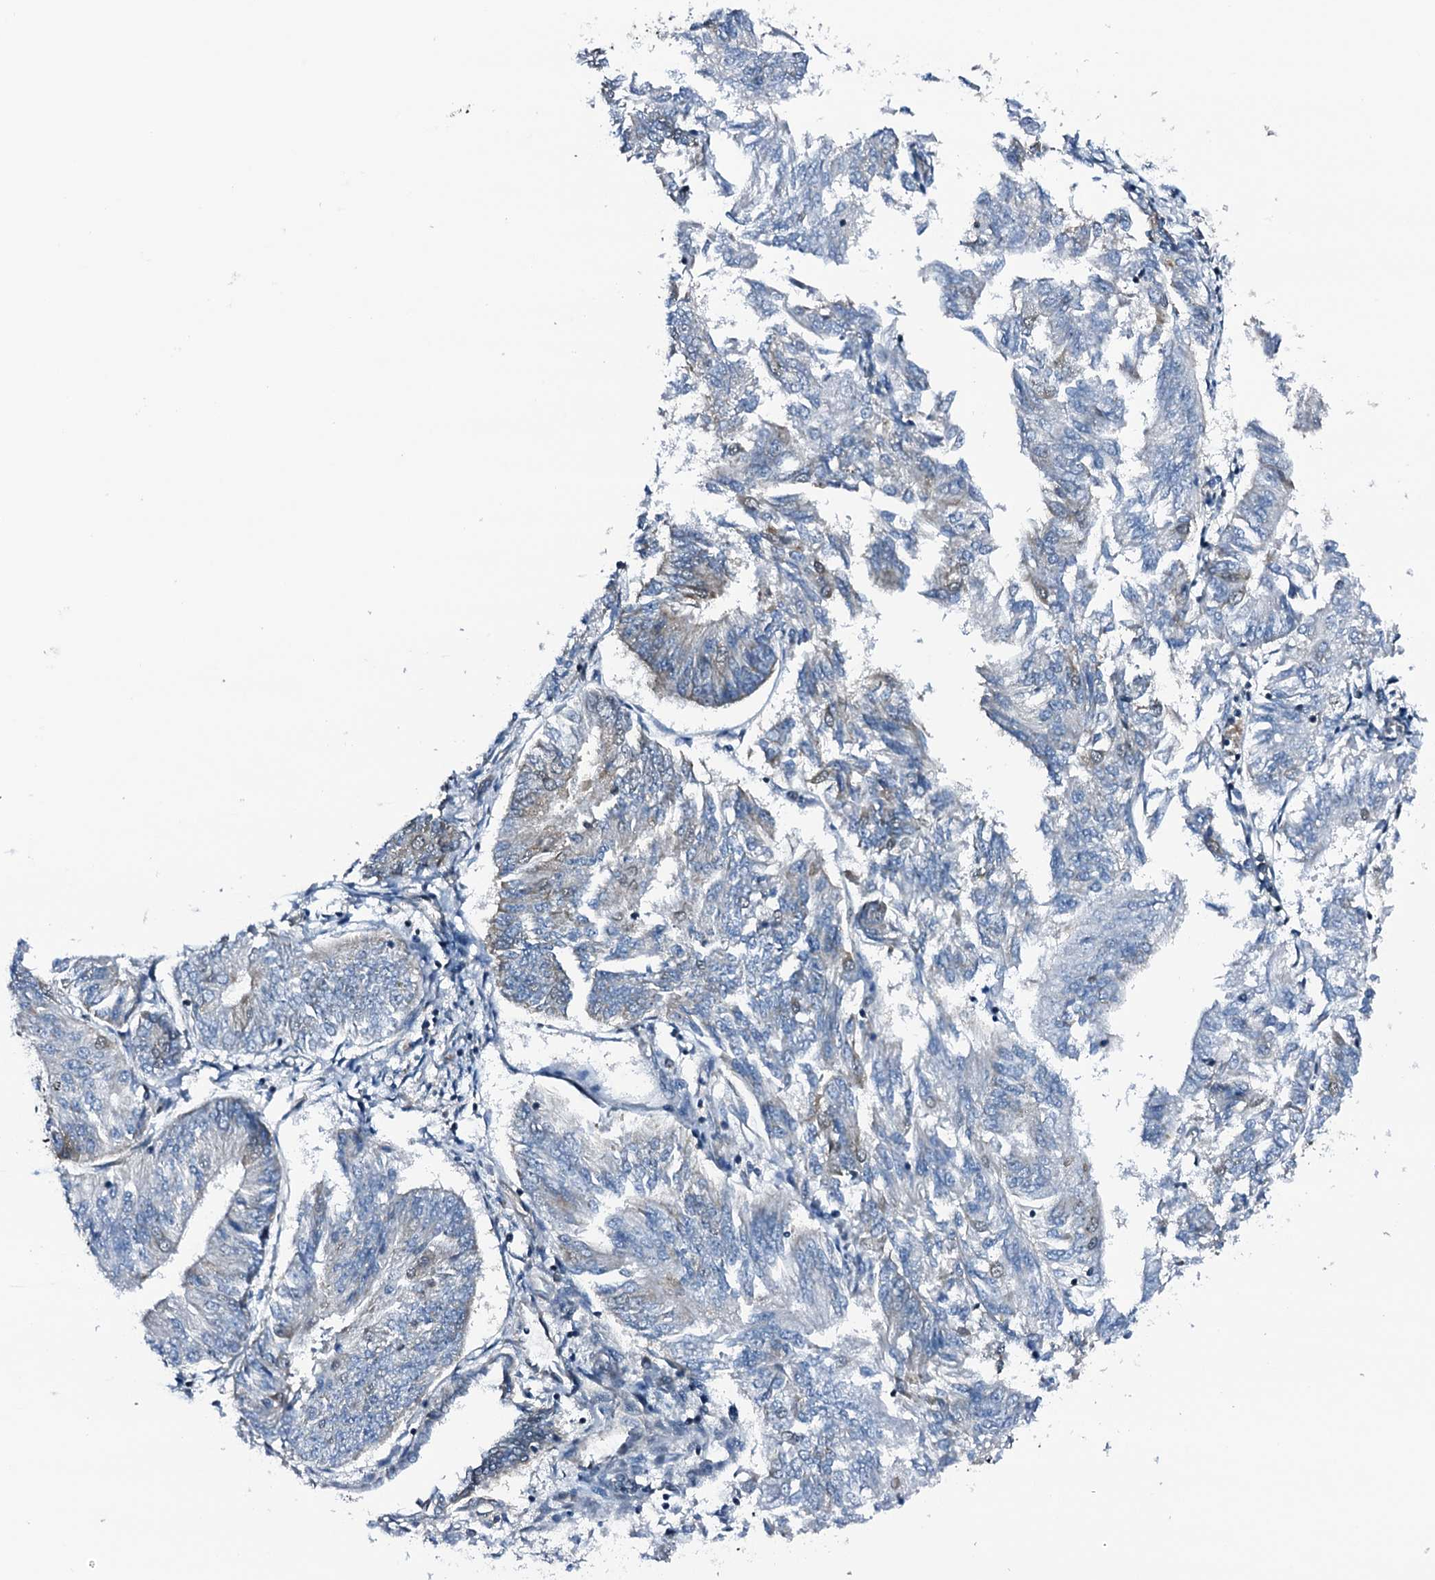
{"staining": {"intensity": "negative", "quantity": "none", "location": "none"}, "tissue": "endometrial cancer", "cell_type": "Tumor cells", "image_type": "cancer", "snomed": [{"axis": "morphology", "description": "Adenocarcinoma, NOS"}, {"axis": "topography", "description": "Endometrium"}], "caption": "This is an immunohistochemistry (IHC) image of adenocarcinoma (endometrial). There is no positivity in tumor cells.", "gene": "CWC15", "patient": {"sex": "female", "age": 58}}